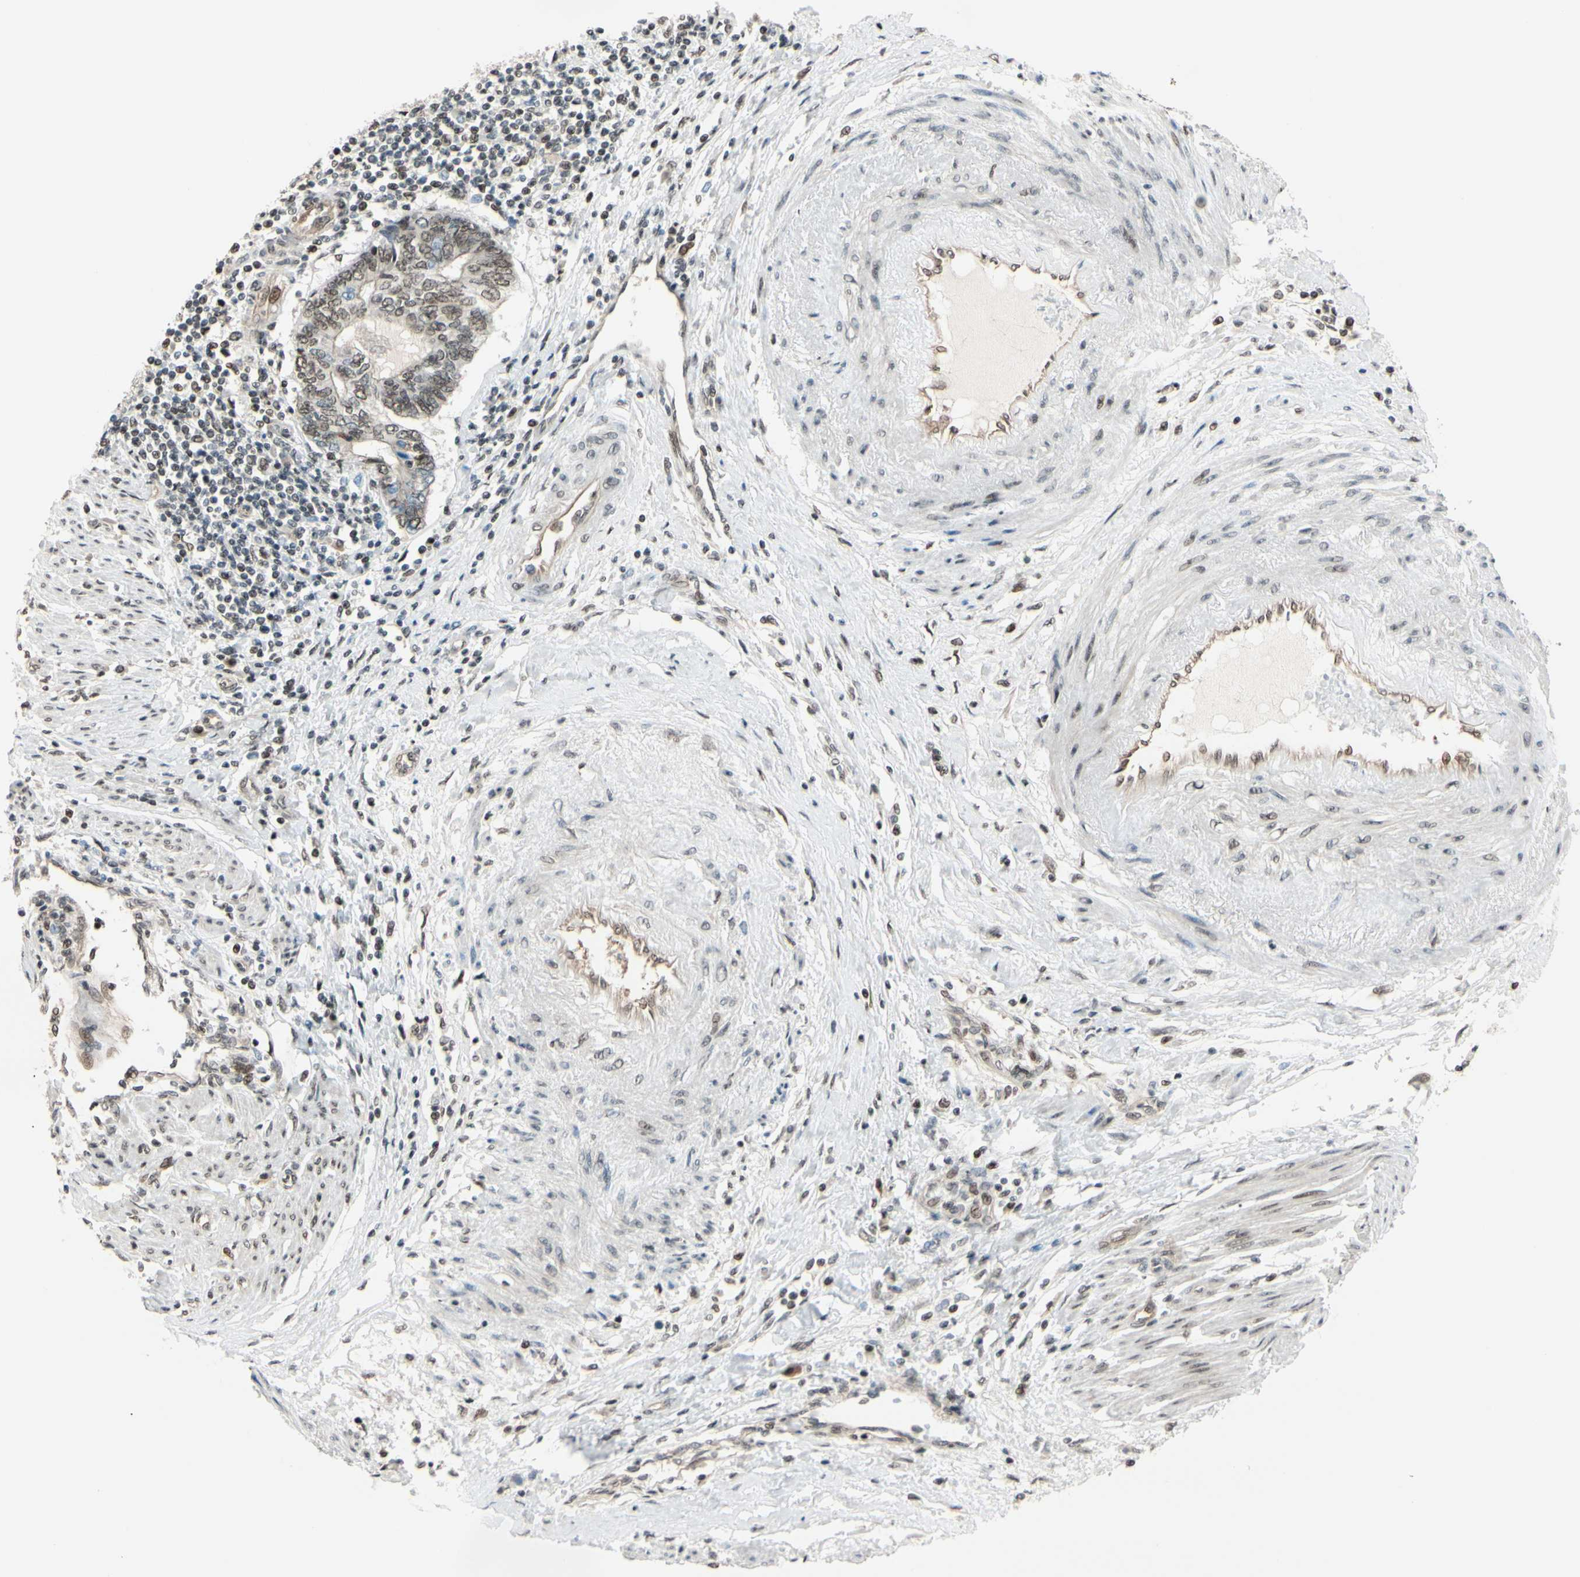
{"staining": {"intensity": "weak", "quantity": ">75%", "location": "nuclear"}, "tissue": "endometrial cancer", "cell_type": "Tumor cells", "image_type": "cancer", "snomed": [{"axis": "morphology", "description": "Adenocarcinoma, NOS"}, {"axis": "topography", "description": "Uterus"}, {"axis": "topography", "description": "Endometrium"}], "caption": "Weak nuclear expression for a protein is appreciated in approximately >75% of tumor cells of adenocarcinoma (endometrial) using immunohistochemistry.", "gene": "SUFU", "patient": {"sex": "female", "age": 70}}